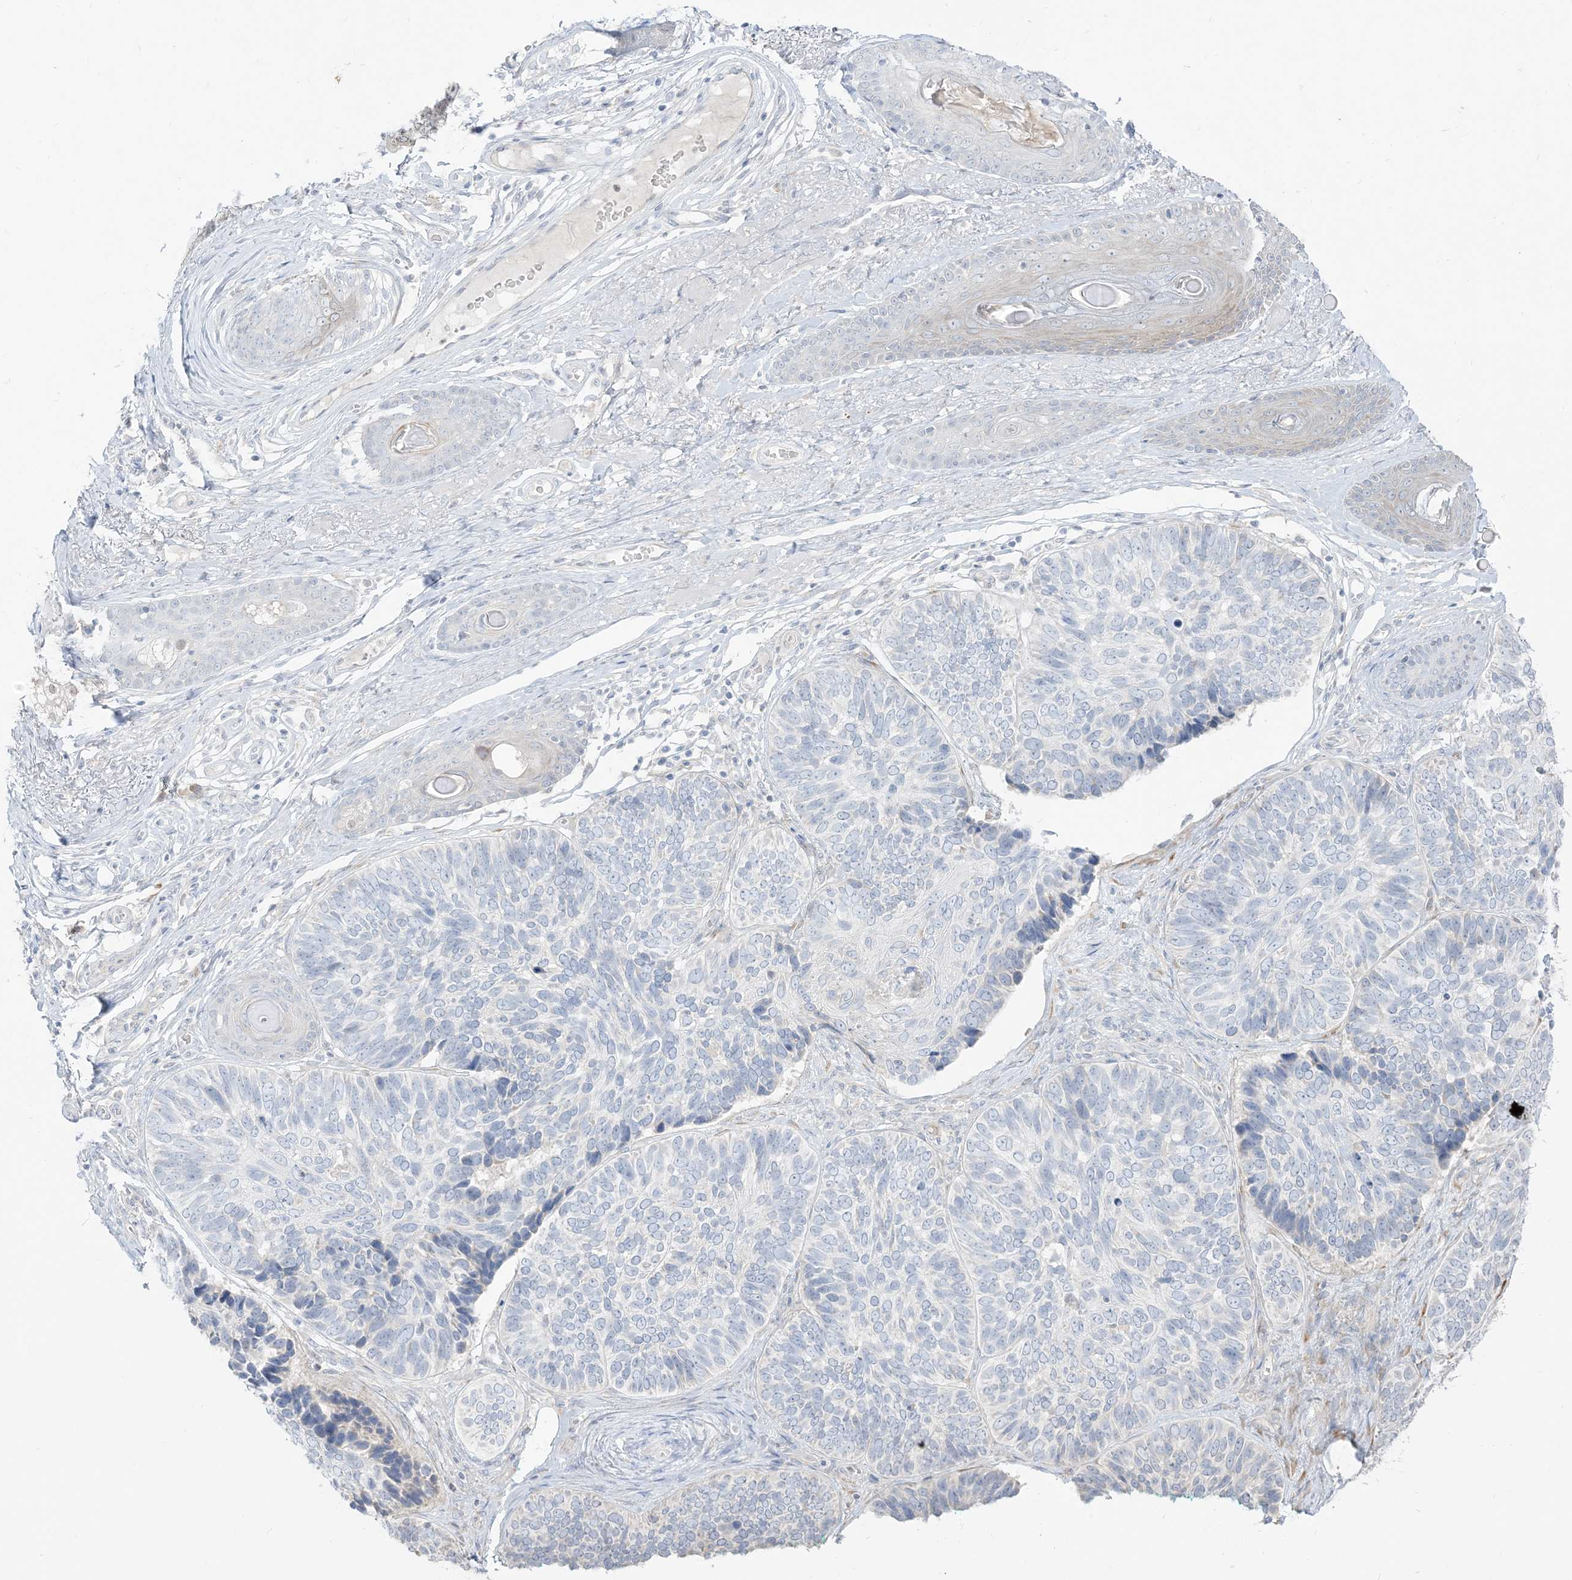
{"staining": {"intensity": "negative", "quantity": "none", "location": "none"}, "tissue": "skin cancer", "cell_type": "Tumor cells", "image_type": "cancer", "snomed": [{"axis": "morphology", "description": "Basal cell carcinoma"}, {"axis": "topography", "description": "Skin"}], "caption": "DAB immunohistochemical staining of basal cell carcinoma (skin) exhibits no significant expression in tumor cells.", "gene": "LOXL3", "patient": {"sex": "male", "age": 62}}